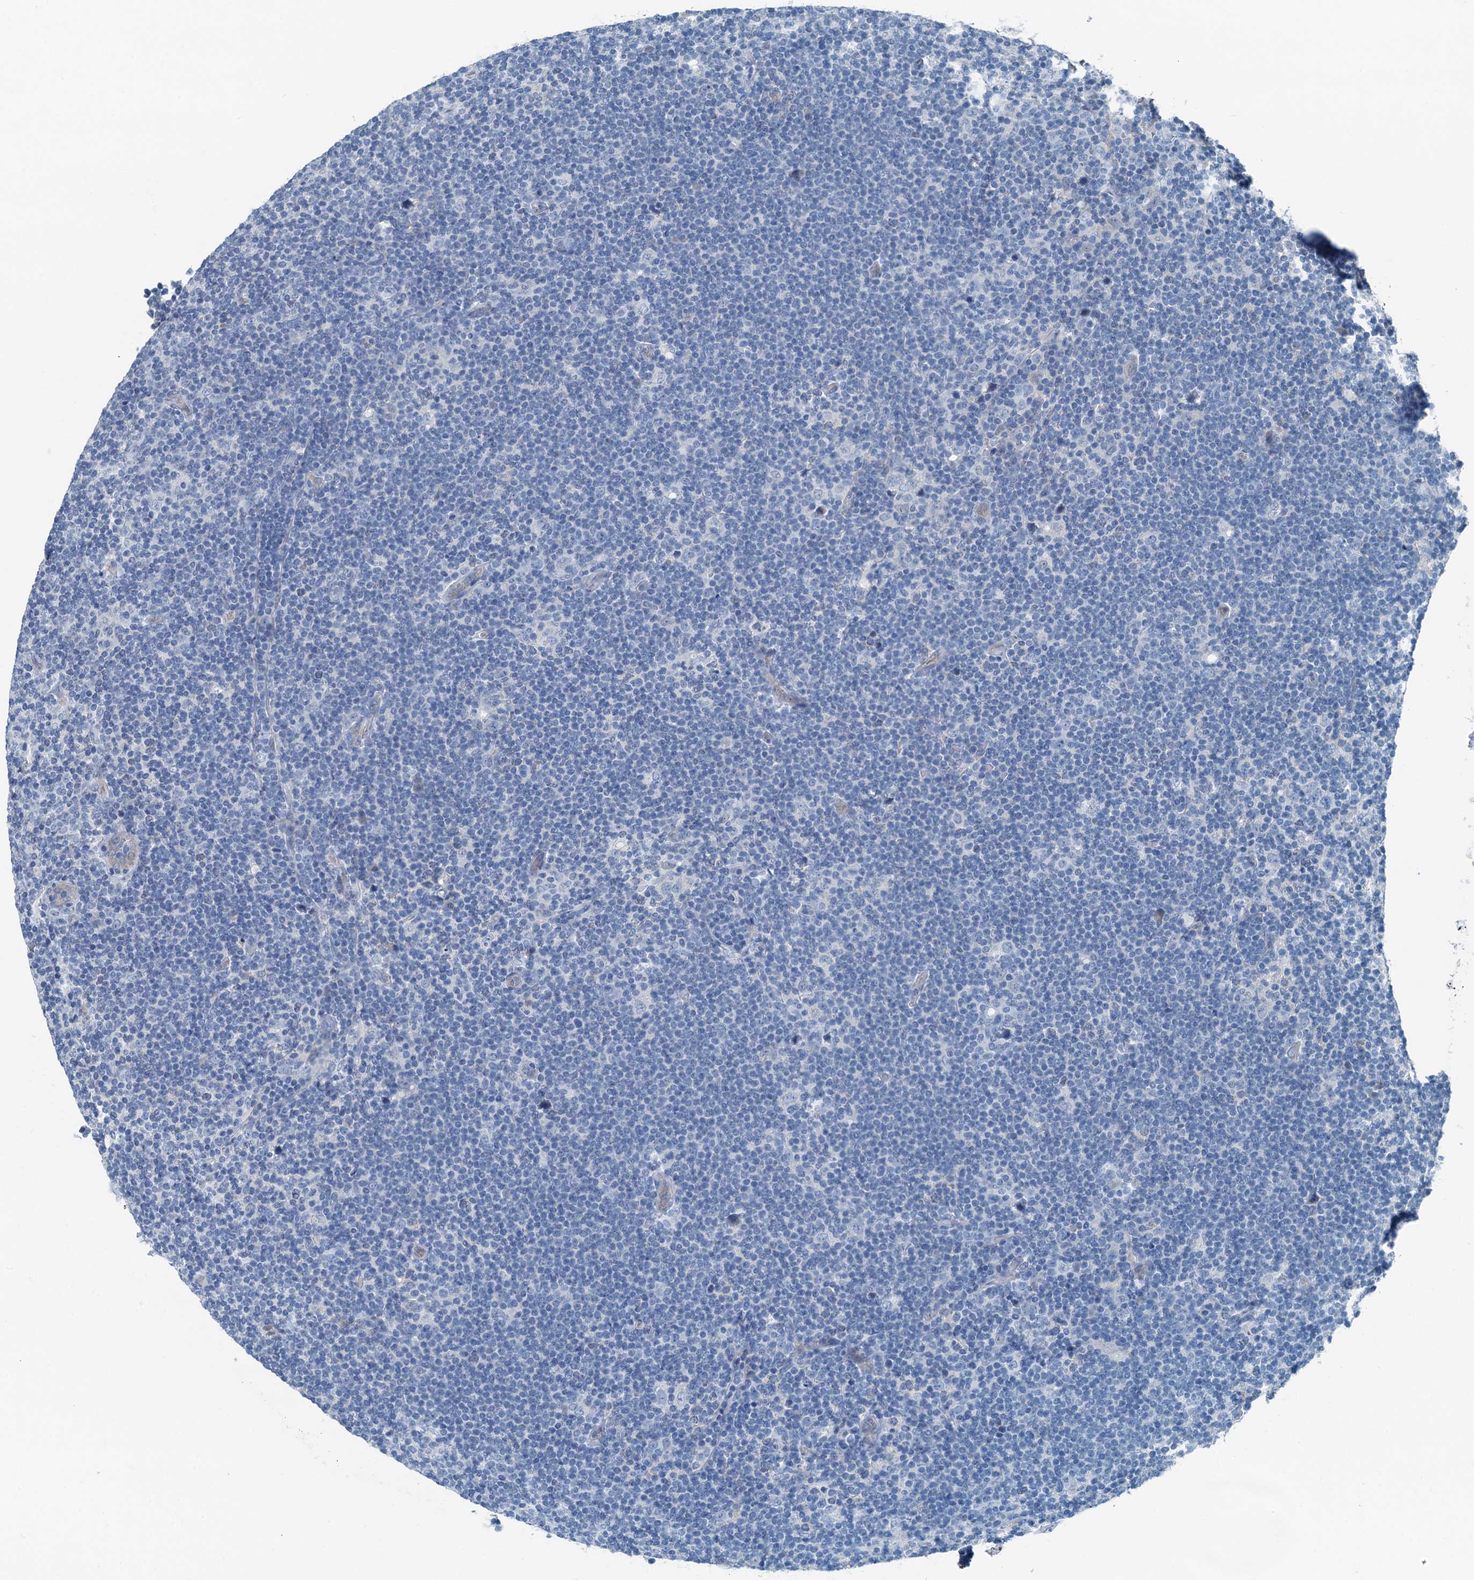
{"staining": {"intensity": "negative", "quantity": "none", "location": "none"}, "tissue": "lymphoma", "cell_type": "Tumor cells", "image_type": "cancer", "snomed": [{"axis": "morphology", "description": "Hodgkin's disease, NOS"}, {"axis": "topography", "description": "Lymph node"}], "caption": "A micrograph of lymphoma stained for a protein shows no brown staining in tumor cells.", "gene": "GFOD2", "patient": {"sex": "female", "age": 57}}